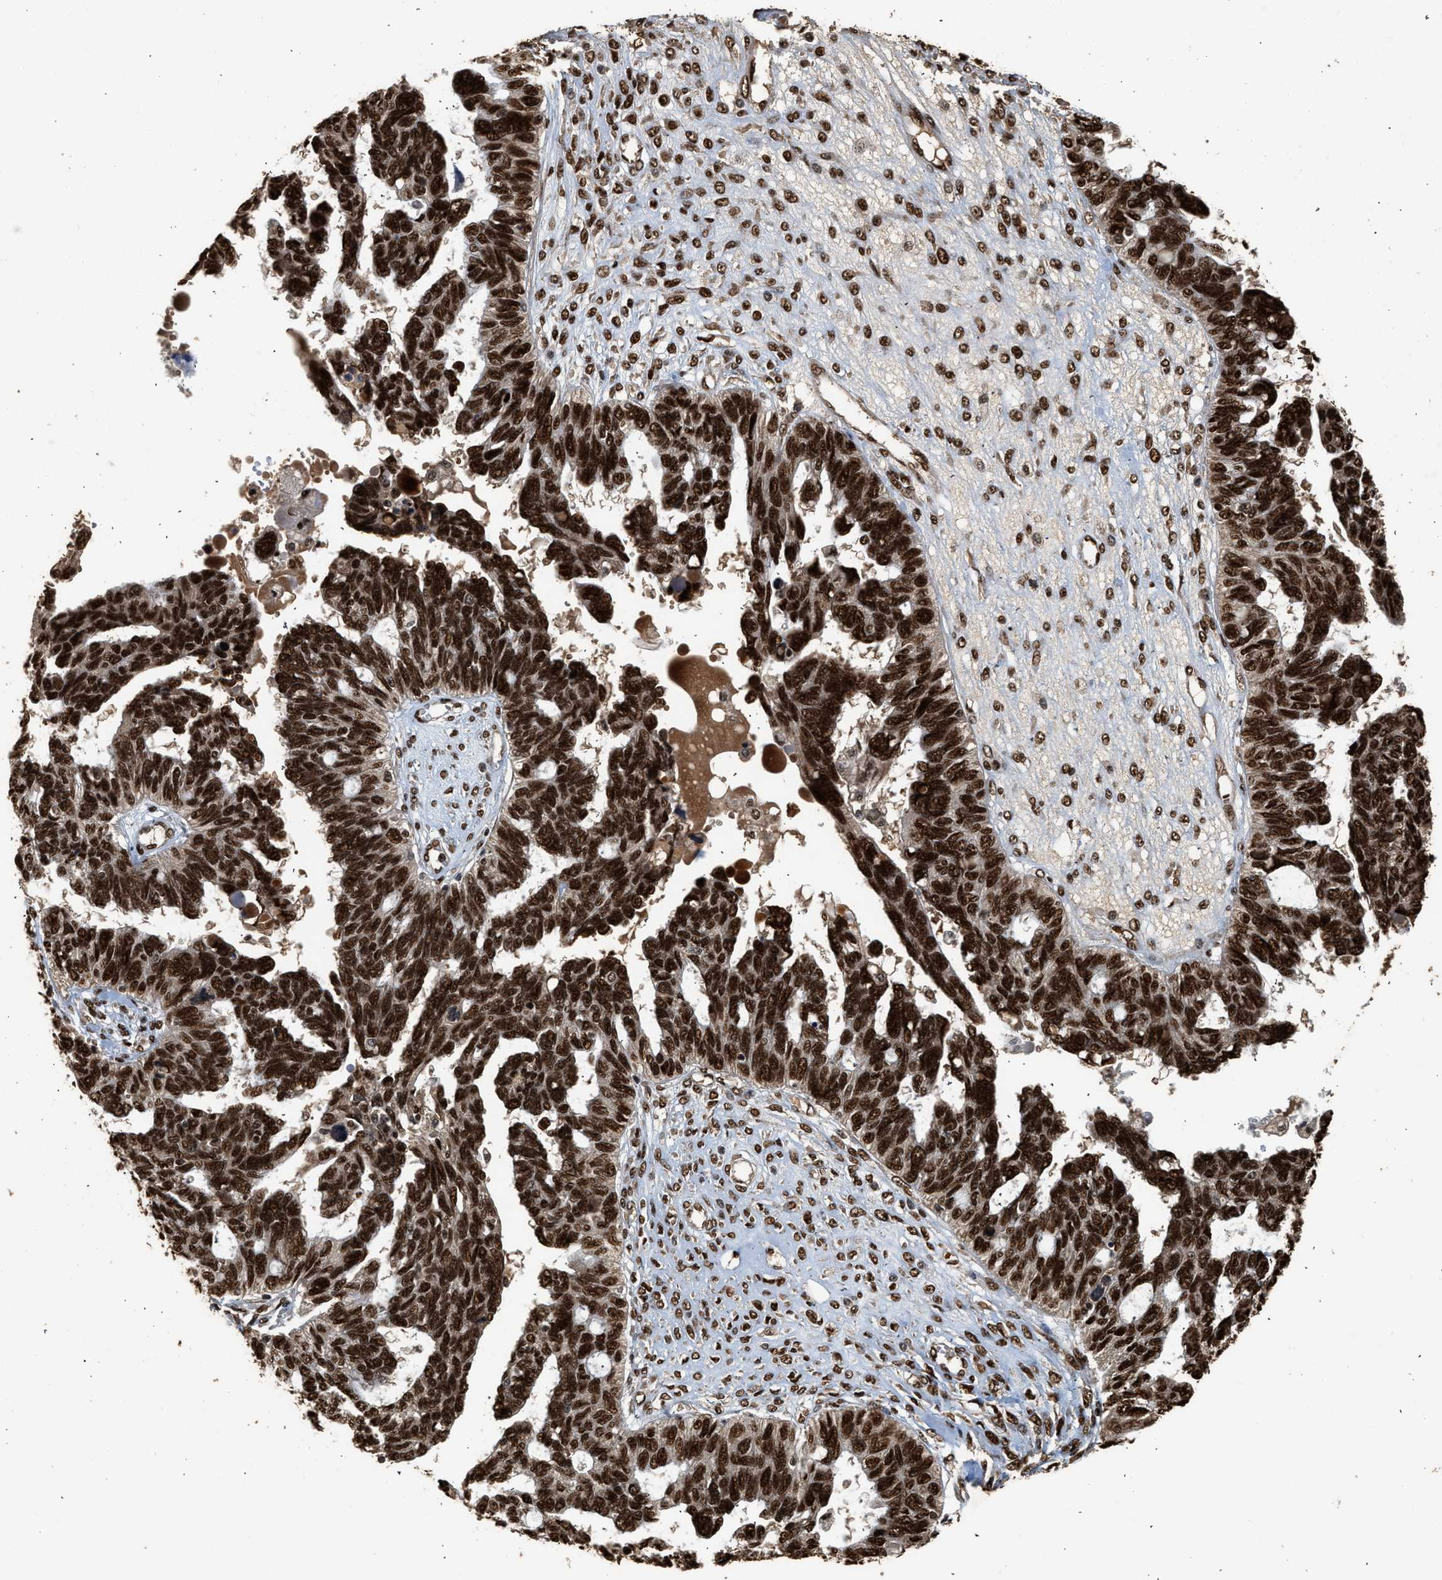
{"staining": {"intensity": "strong", "quantity": ">75%", "location": "nuclear"}, "tissue": "ovarian cancer", "cell_type": "Tumor cells", "image_type": "cancer", "snomed": [{"axis": "morphology", "description": "Cystadenocarcinoma, serous, NOS"}, {"axis": "topography", "description": "Ovary"}], "caption": "This histopathology image exhibits ovarian cancer stained with IHC to label a protein in brown. The nuclear of tumor cells show strong positivity for the protein. Nuclei are counter-stained blue.", "gene": "PPP4R3B", "patient": {"sex": "female", "age": 79}}